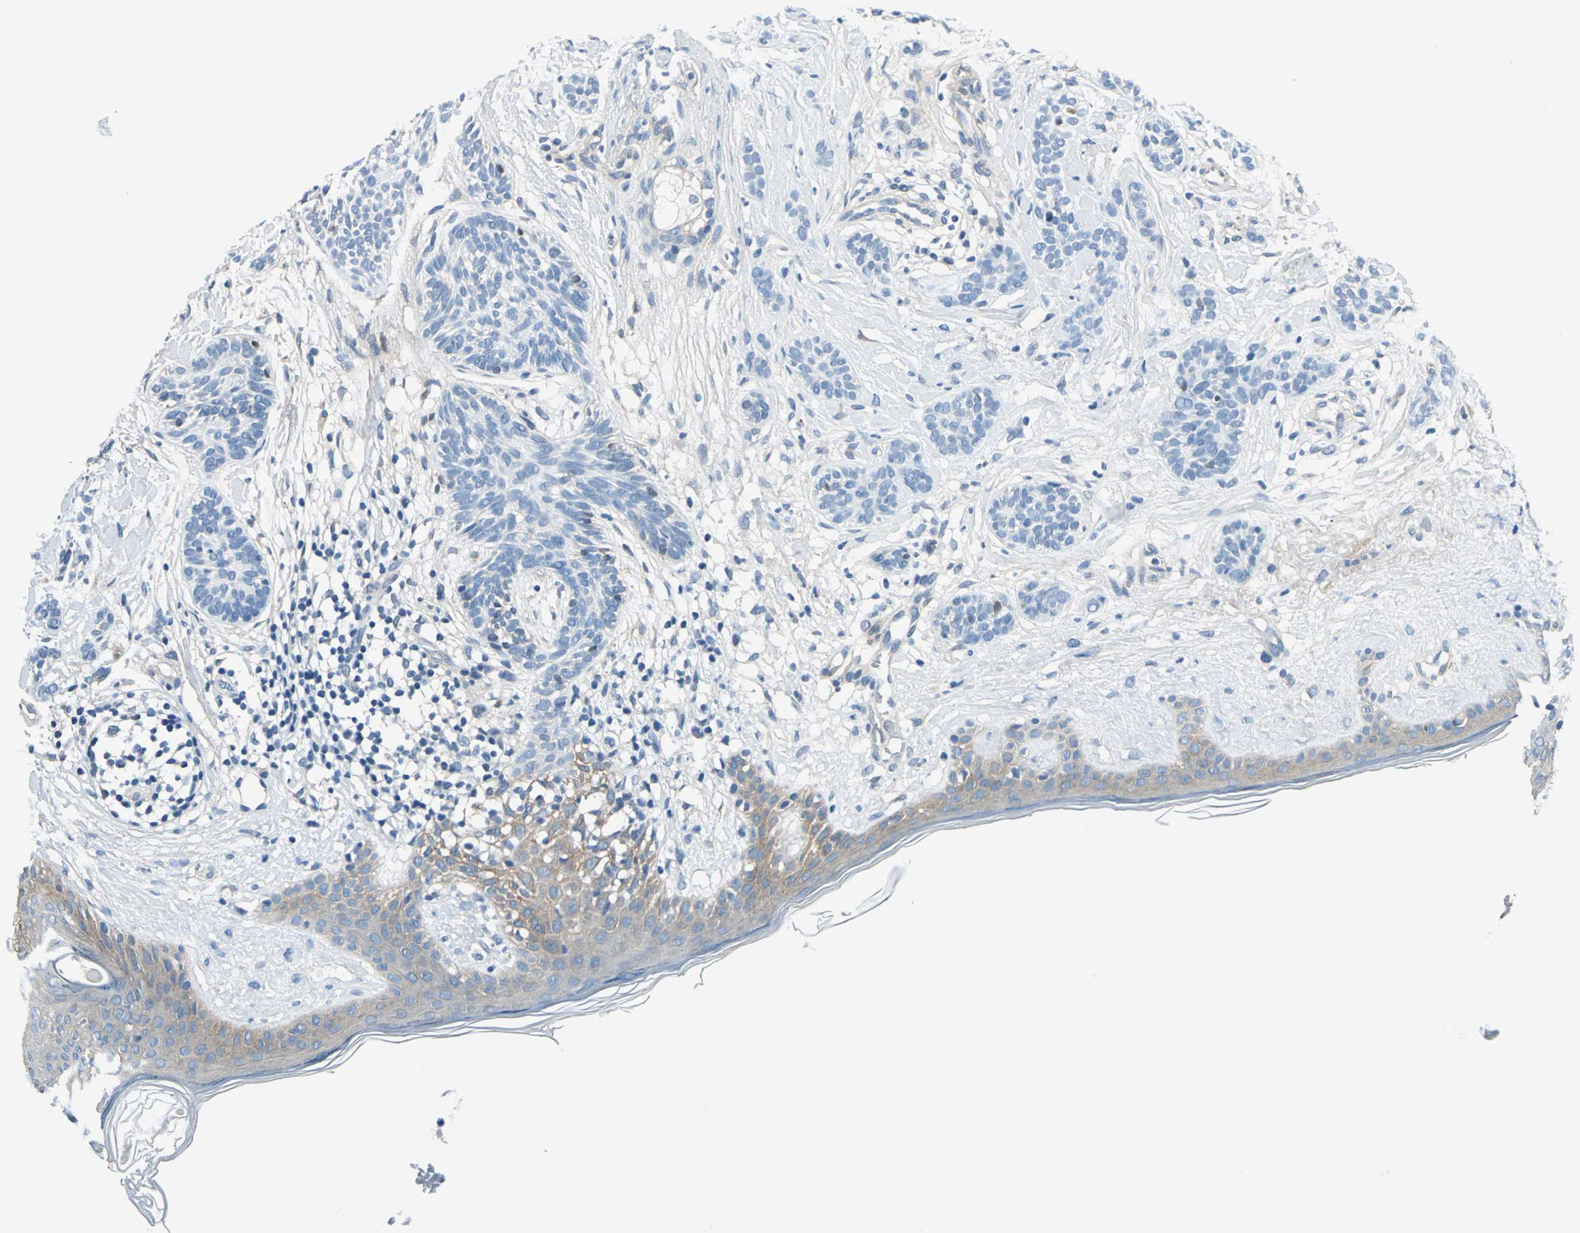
{"staining": {"intensity": "negative", "quantity": "none", "location": "none"}, "tissue": "skin cancer", "cell_type": "Tumor cells", "image_type": "cancer", "snomed": [{"axis": "morphology", "description": "Normal tissue, NOS"}, {"axis": "morphology", "description": "Basal cell carcinoma"}, {"axis": "topography", "description": "Skin"}], "caption": "DAB immunohistochemical staining of human basal cell carcinoma (skin) shows no significant positivity in tumor cells.", "gene": "CDC42EP1", "patient": {"sex": "male", "age": 63}}